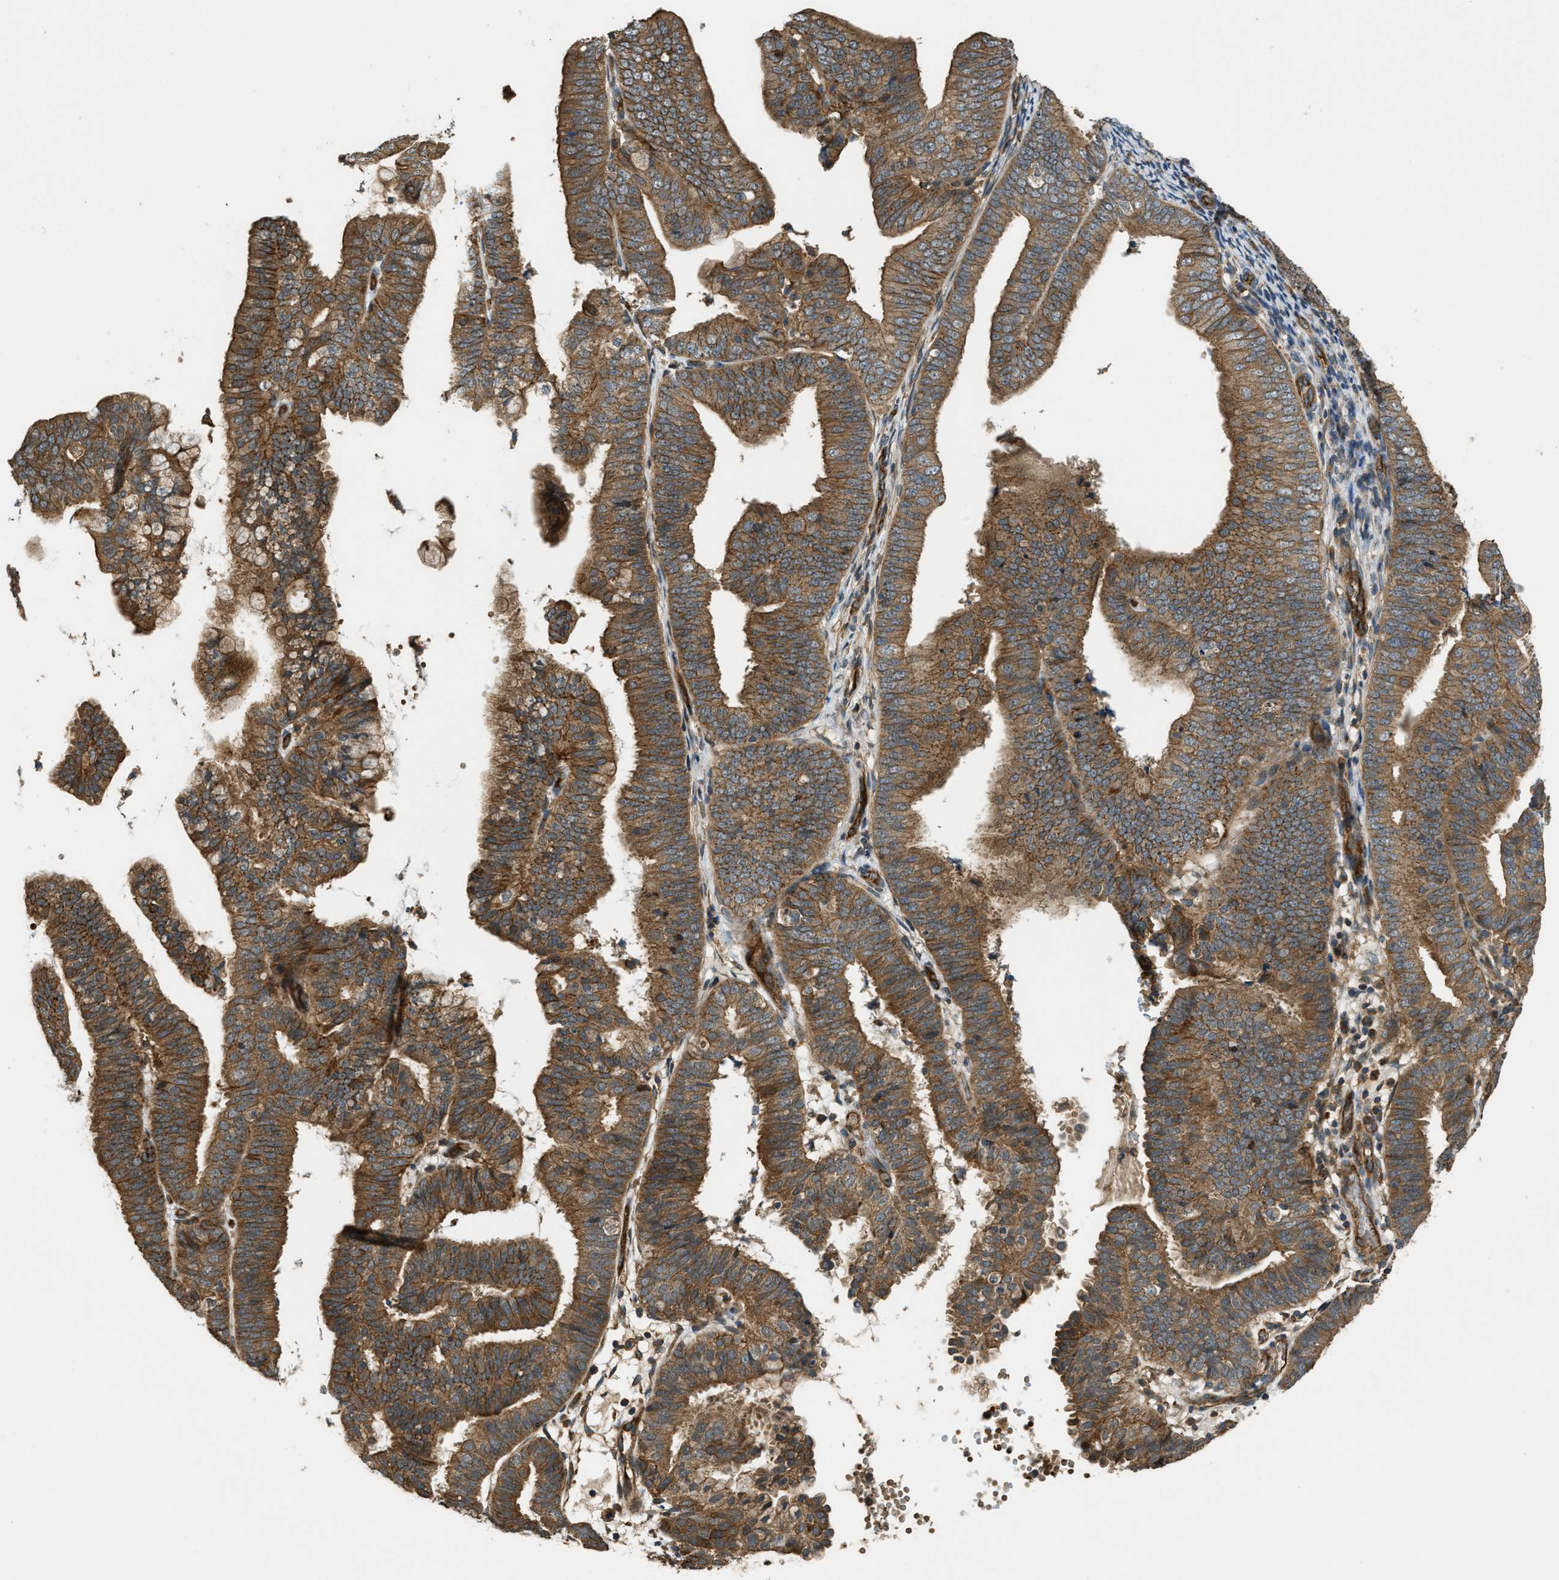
{"staining": {"intensity": "moderate", "quantity": ">75%", "location": "cytoplasmic/membranous"}, "tissue": "endometrial cancer", "cell_type": "Tumor cells", "image_type": "cancer", "snomed": [{"axis": "morphology", "description": "Adenocarcinoma, NOS"}, {"axis": "topography", "description": "Endometrium"}], "caption": "Immunohistochemical staining of endometrial cancer demonstrates medium levels of moderate cytoplasmic/membranous positivity in approximately >75% of tumor cells.", "gene": "BAG4", "patient": {"sex": "female", "age": 63}}